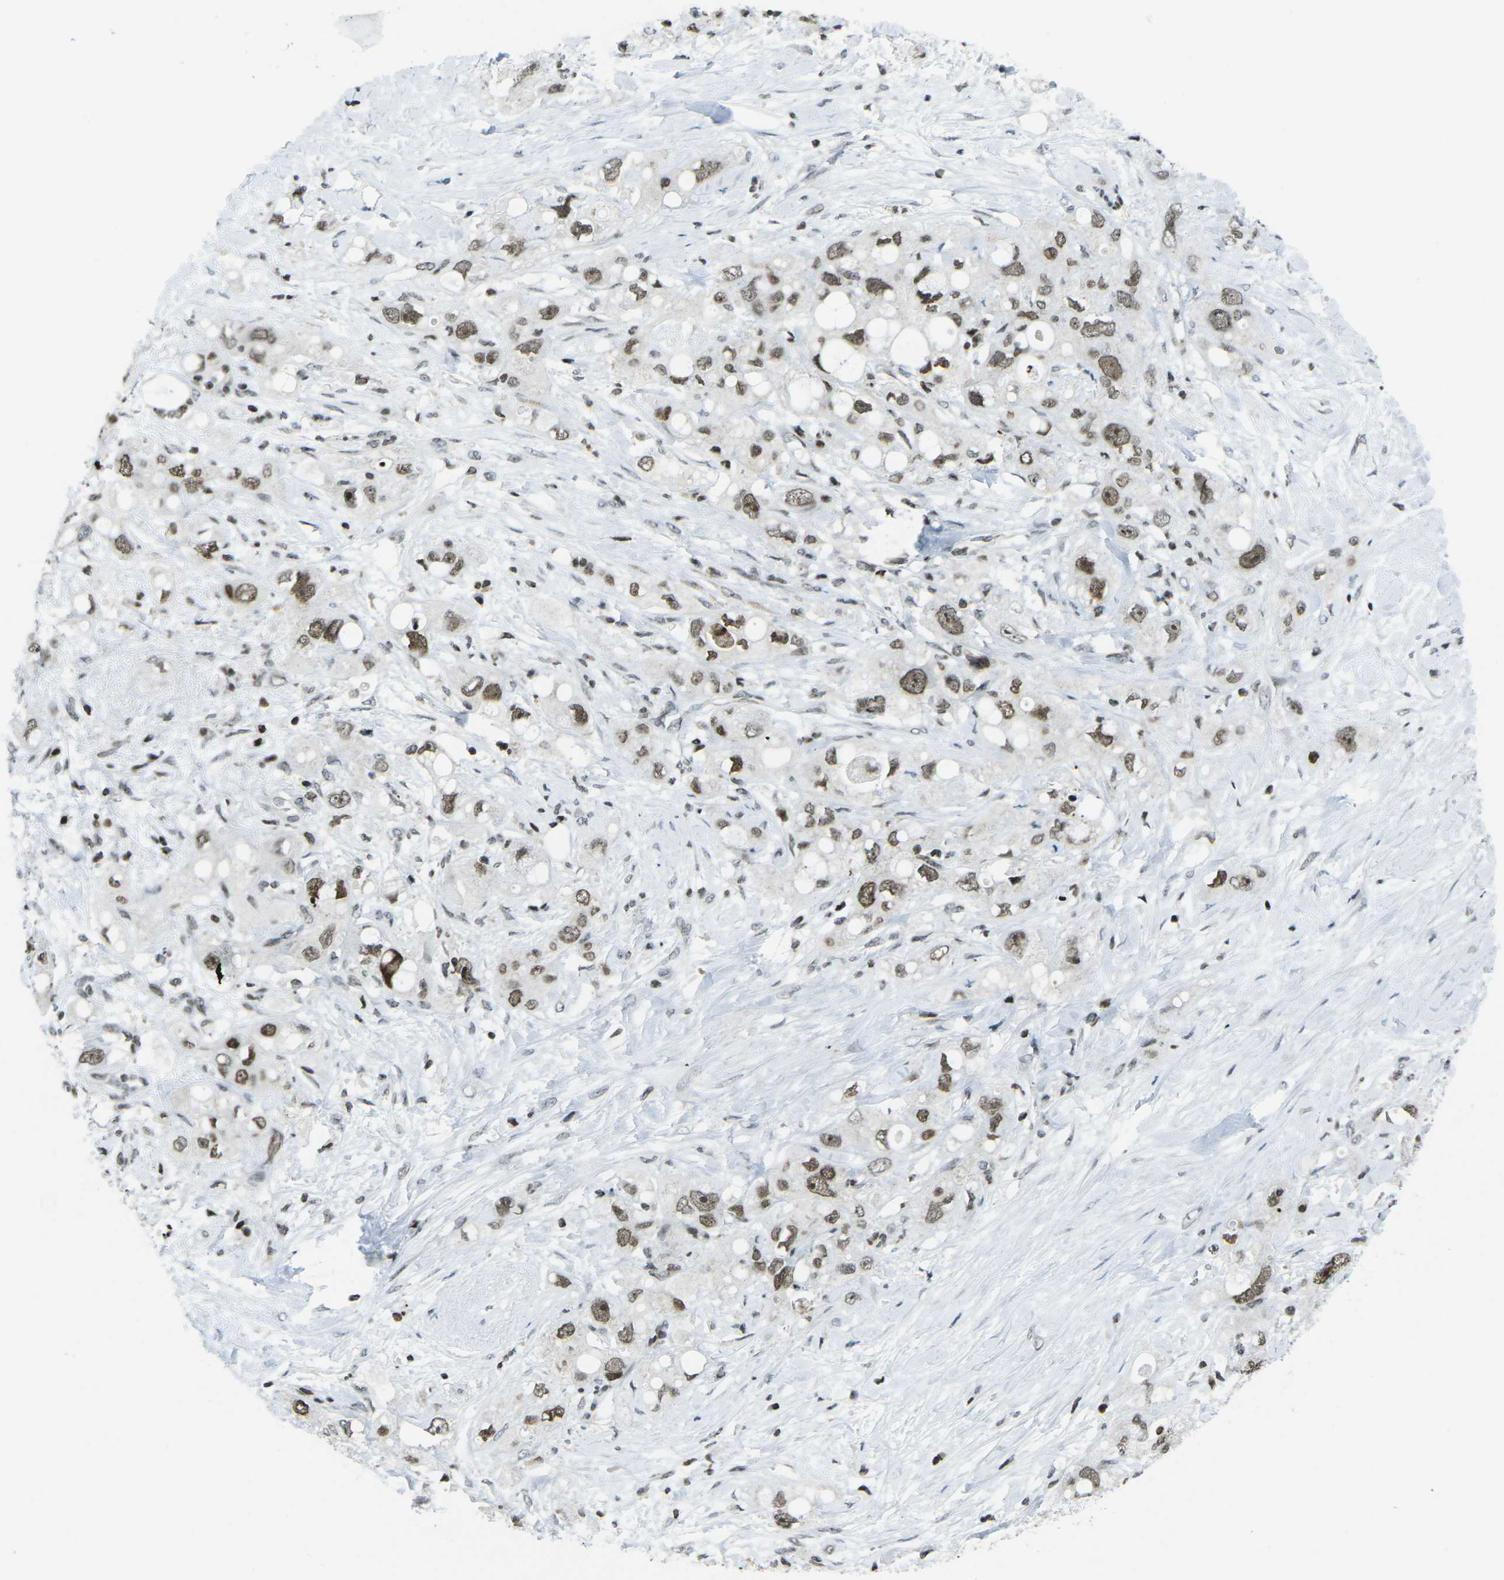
{"staining": {"intensity": "moderate", "quantity": ">75%", "location": "nuclear"}, "tissue": "pancreatic cancer", "cell_type": "Tumor cells", "image_type": "cancer", "snomed": [{"axis": "morphology", "description": "Adenocarcinoma, NOS"}, {"axis": "topography", "description": "Pancreas"}], "caption": "IHC image of pancreatic adenocarcinoma stained for a protein (brown), which demonstrates medium levels of moderate nuclear staining in approximately >75% of tumor cells.", "gene": "EME1", "patient": {"sex": "female", "age": 56}}